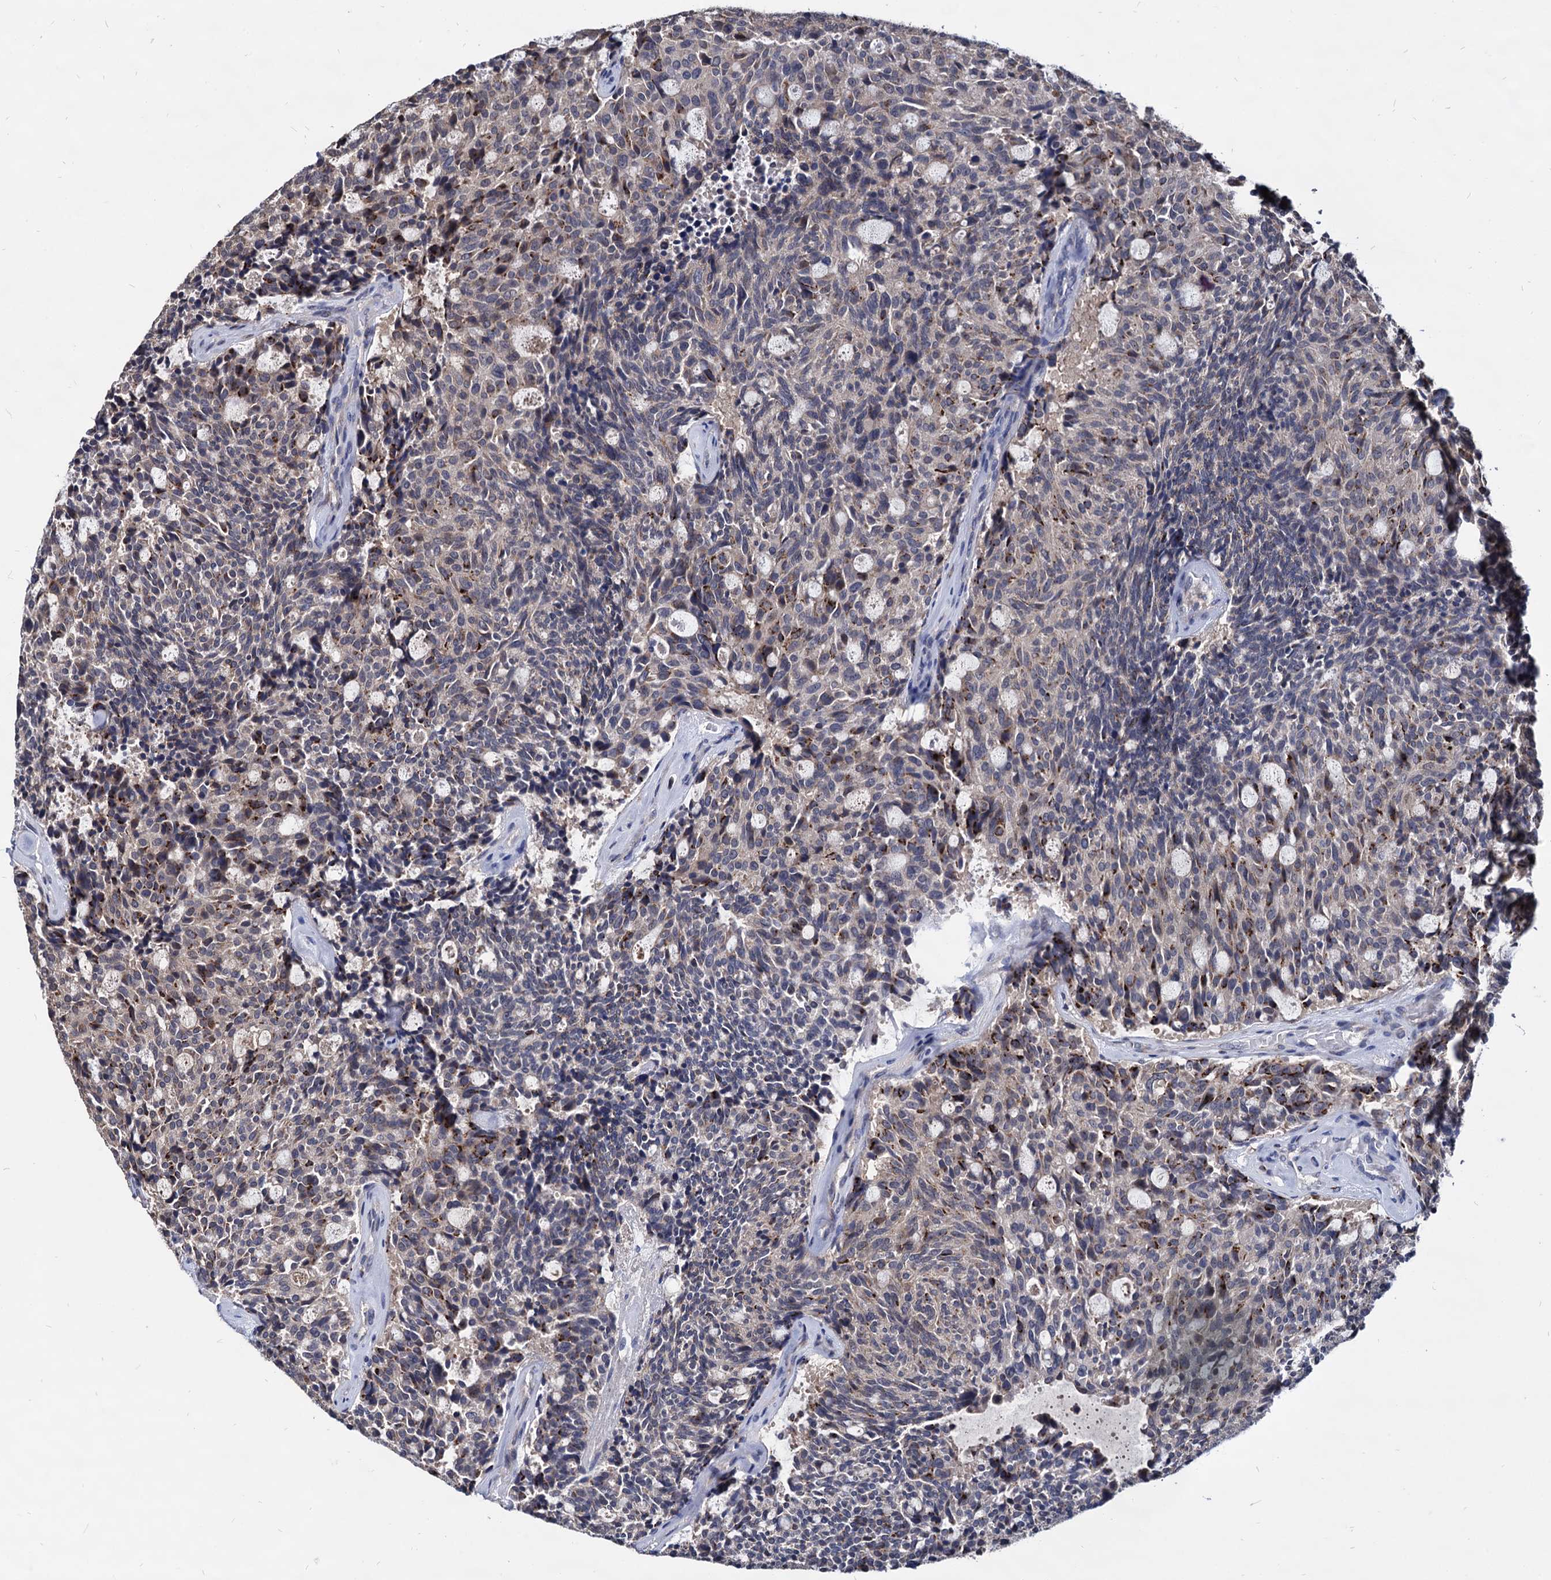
{"staining": {"intensity": "moderate", "quantity": "<25%", "location": "cytoplasmic/membranous"}, "tissue": "carcinoid", "cell_type": "Tumor cells", "image_type": "cancer", "snomed": [{"axis": "morphology", "description": "Carcinoid, malignant, NOS"}, {"axis": "topography", "description": "Pancreas"}], "caption": "There is low levels of moderate cytoplasmic/membranous staining in tumor cells of carcinoid, as demonstrated by immunohistochemical staining (brown color).", "gene": "ESD", "patient": {"sex": "female", "age": 54}}